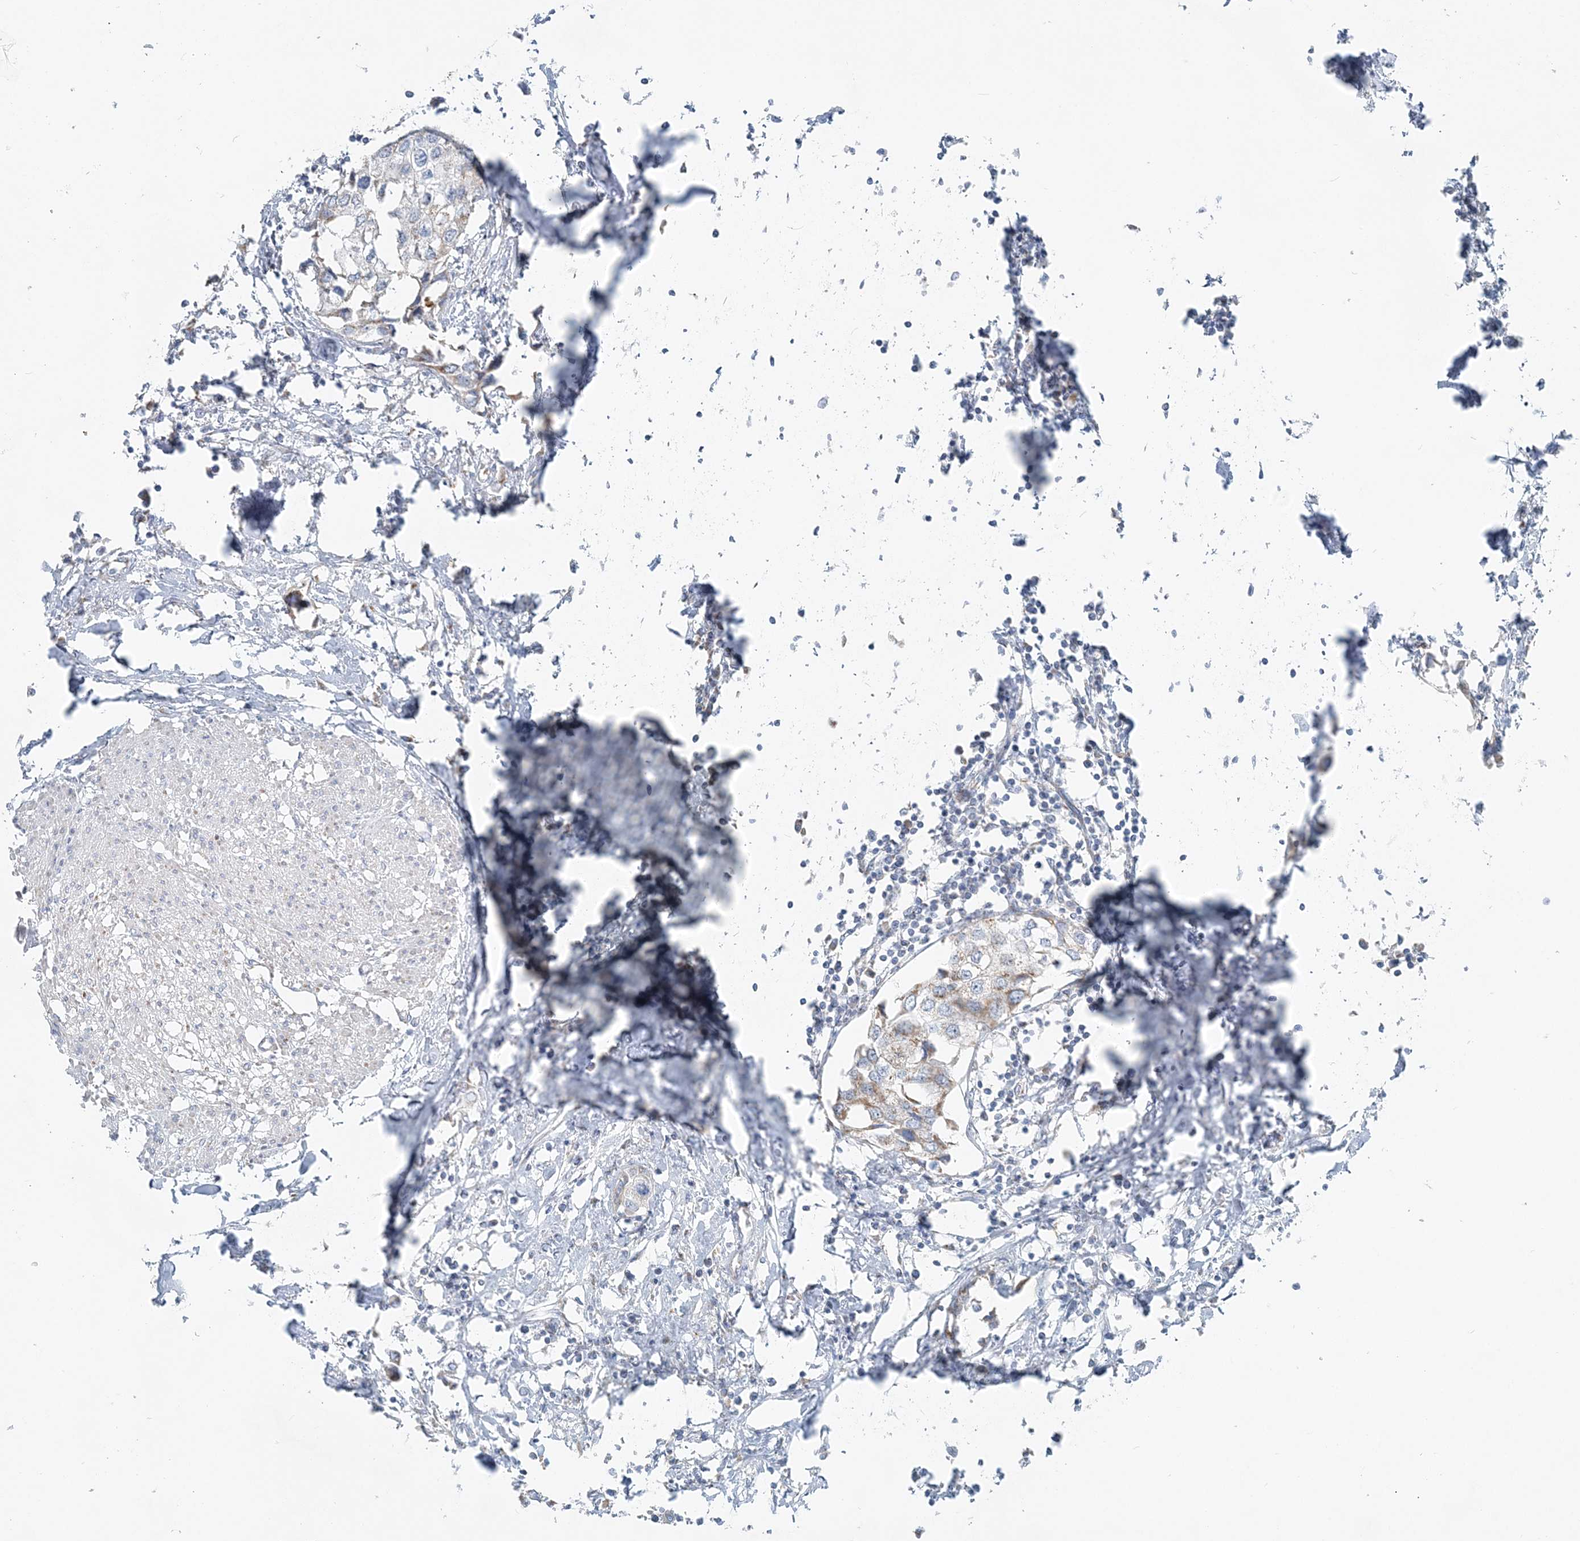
{"staining": {"intensity": "weak", "quantity": "<25%", "location": "cytoplasmic/membranous"}, "tissue": "urothelial cancer", "cell_type": "Tumor cells", "image_type": "cancer", "snomed": [{"axis": "morphology", "description": "Urothelial carcinoma, High grade"}, {"axis": "topography", "description": "Urinary bladder"}], "caption": "This is an immunohistochemistry histopathology image of human urothelial cancer. There is no staining in tumor cells.", "gene": "PCCB", "patient": {"sex": "male", "age": 64}}